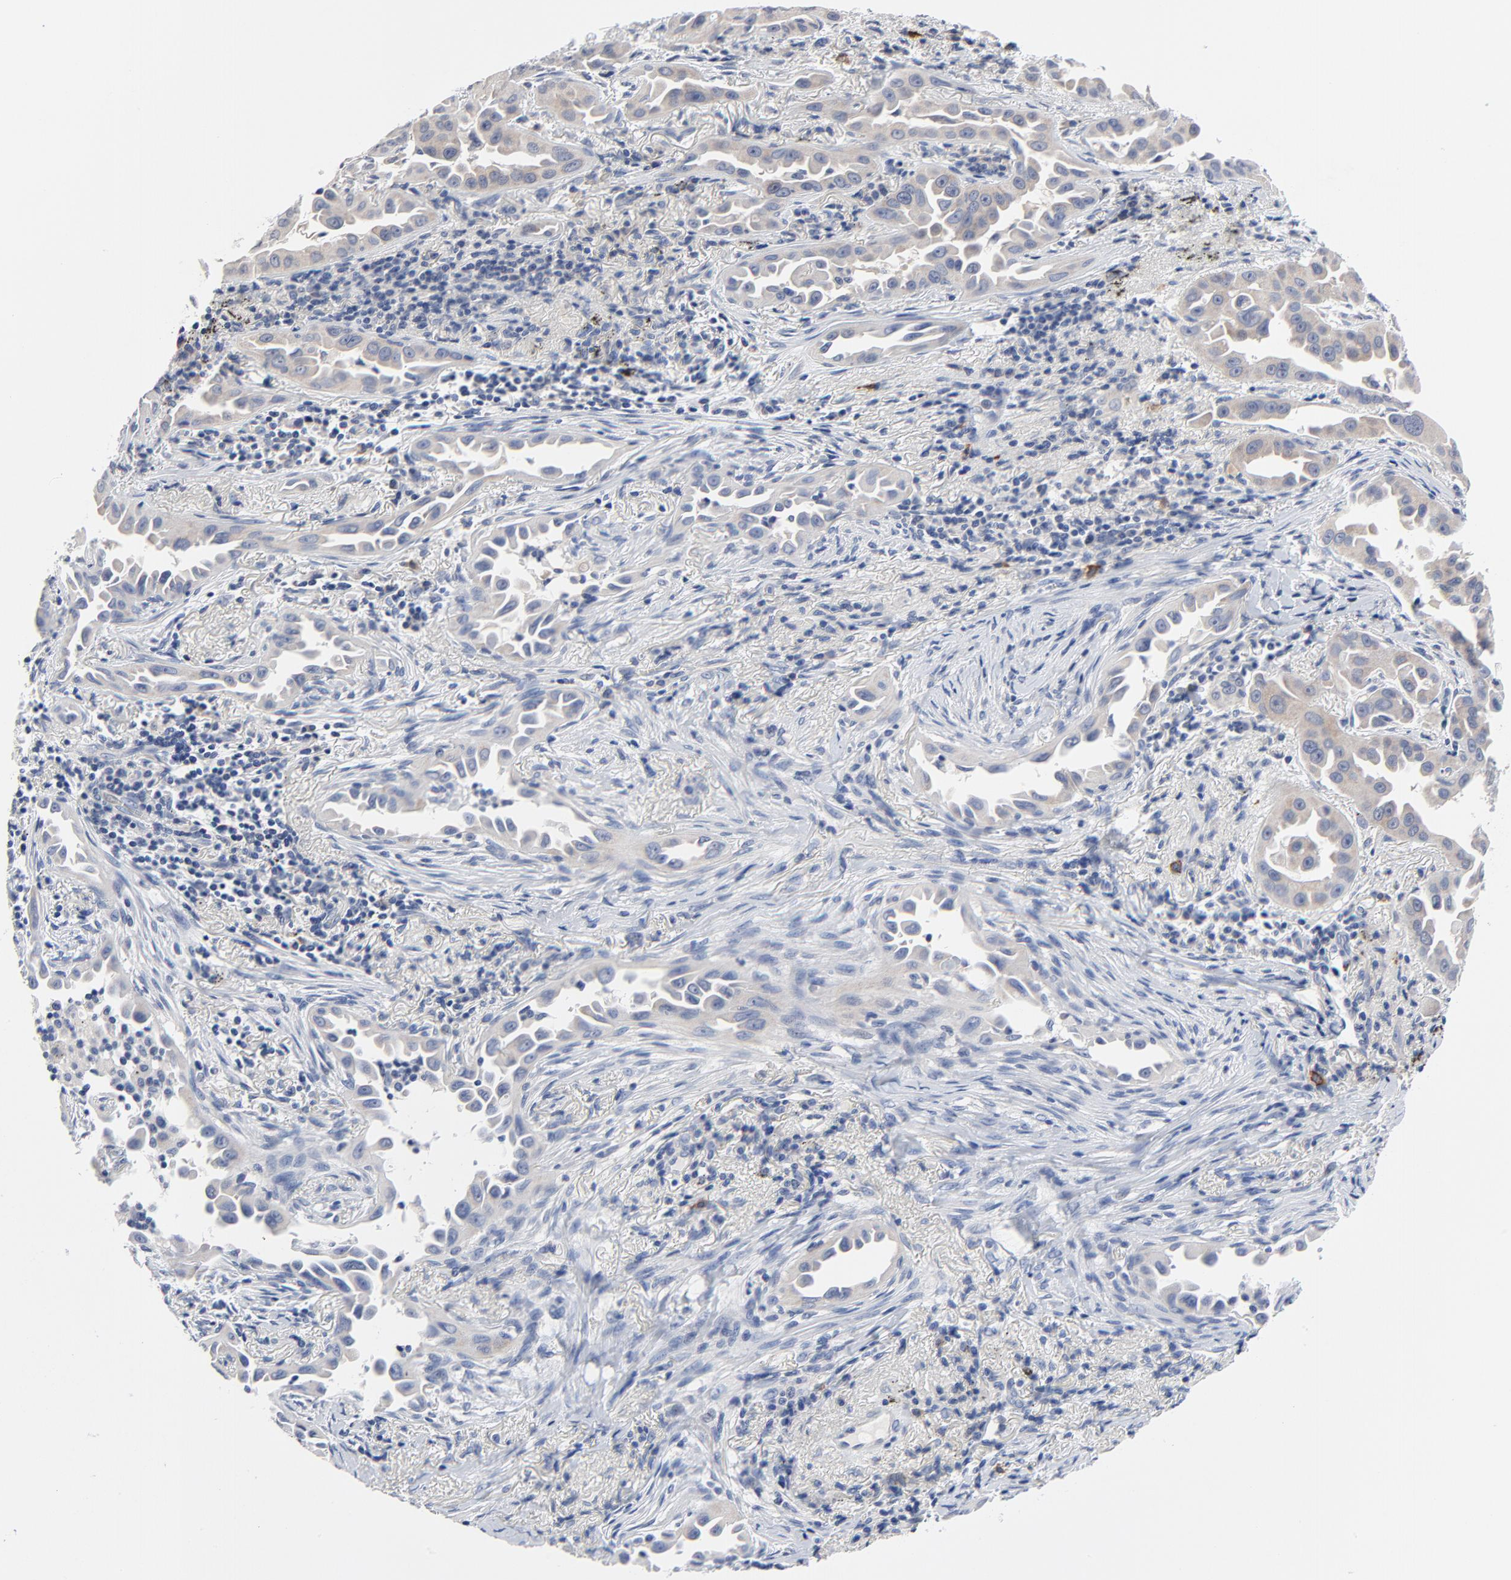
{"staining": {"intensity": "weak", "quantity": ">75%", "location": "cytoplasmic/membranous"}, "tissue": "lung cancer", "cell_type": "Tumor cells", "image_type": "cancer", "snomed": [{"axis": "morphology", "description": "Normal tissue, NOS"}, {"axis": "morphology", "description": "Adenocarcinoma, NOS"}, {"axis": "topography", "description": "Bronchus"}], "caption": "Immunohistochemical staining of human lung cancer (adenocarcinoma) displays weak cytoplasmic/membranous protein expression in about >75% of tumor cells. (Brightfield microscopy of DAB IHC at high magnification).", "gene": "FBXL5", "patient": {"sex": "male", "age": 68}}